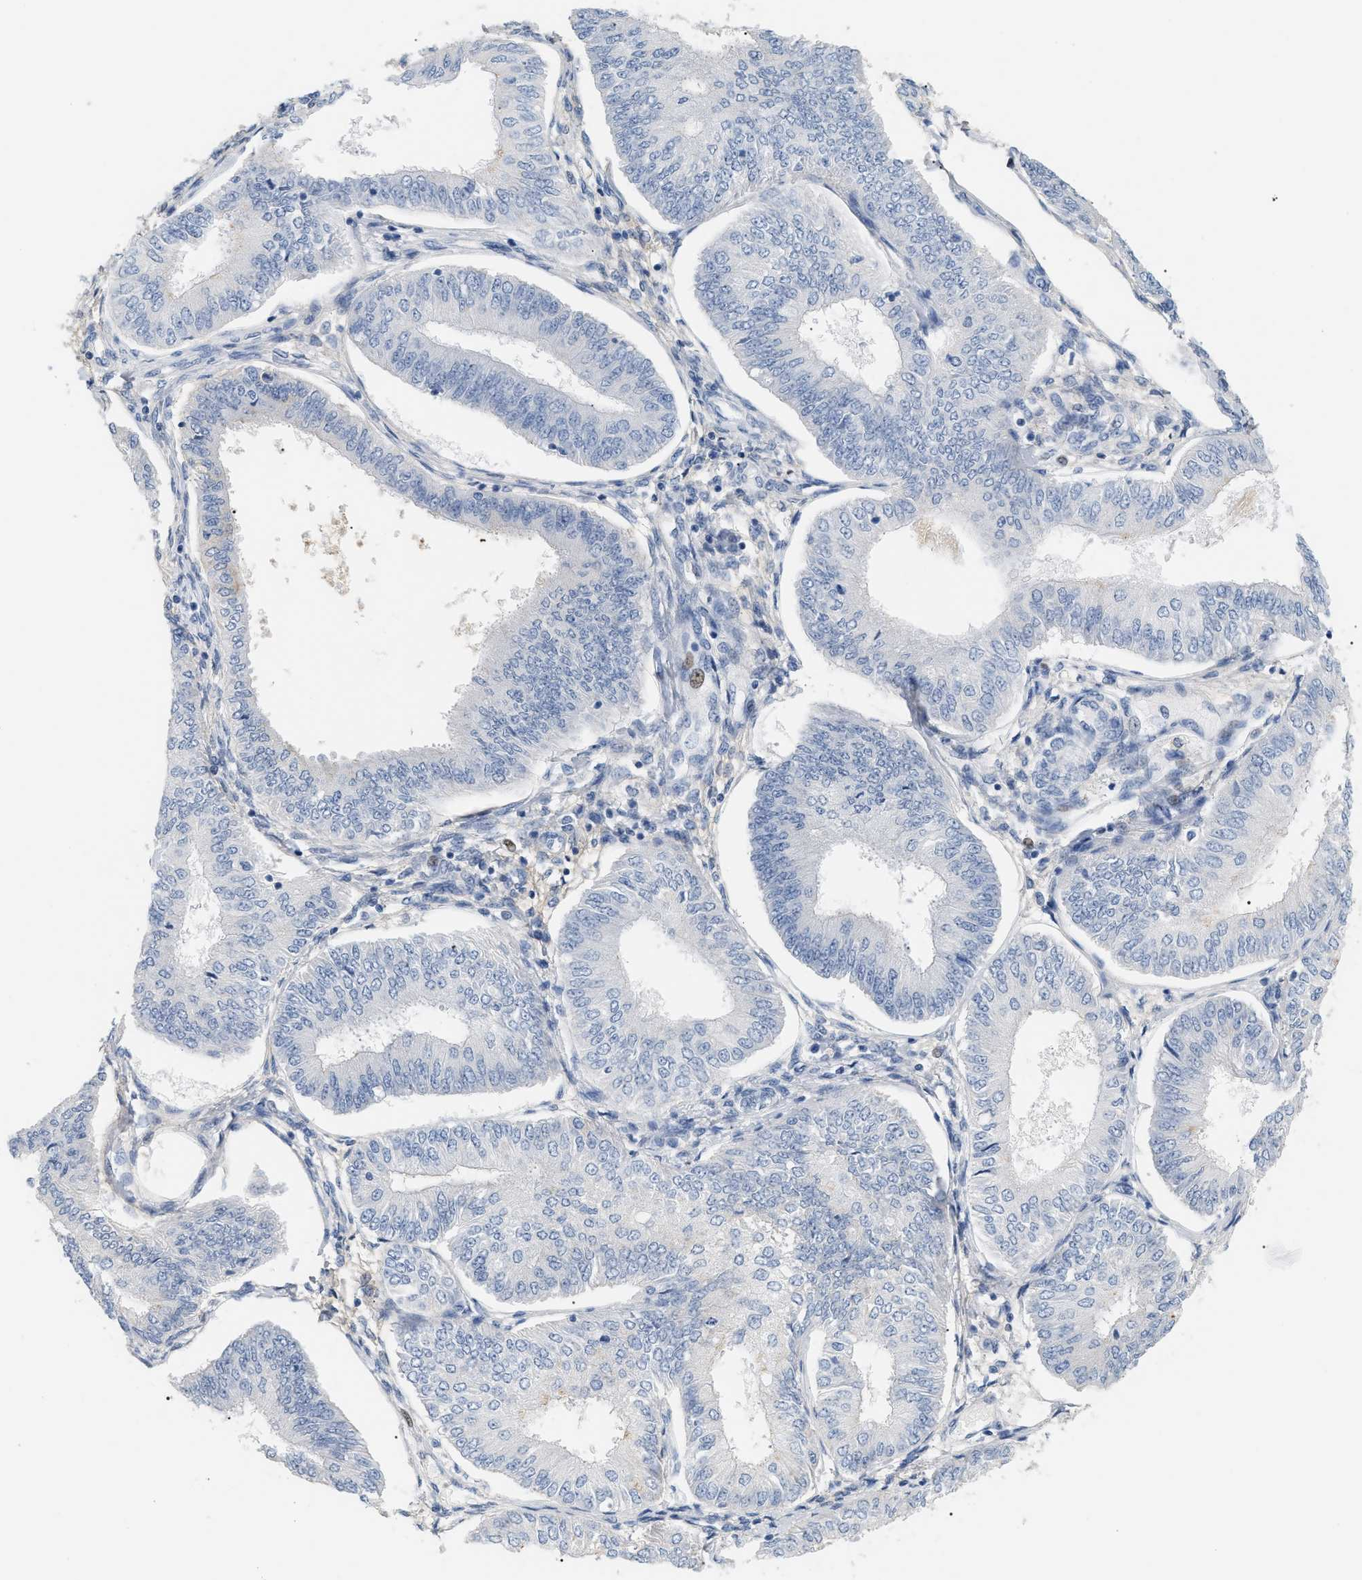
{"staining": {"intensity": "negative", "quantity": "none", "location": "none"}, "tissue": "endometrial cancer", "cell_type": "Tumor cells", "image_type": "cancer", "snomed": [{"axis": "morphology", "description": "Adenocarcinoma, NOS"}, {"axis": "topography", "description": "Endometrium"}], "caption": "Endometrial cancer (adenocarcinoma) was stained to show a protein in brown. There is no significant positivity in tumor cells.", "gene": "CFH", "patient": {"sex": "female", "age": 58}}